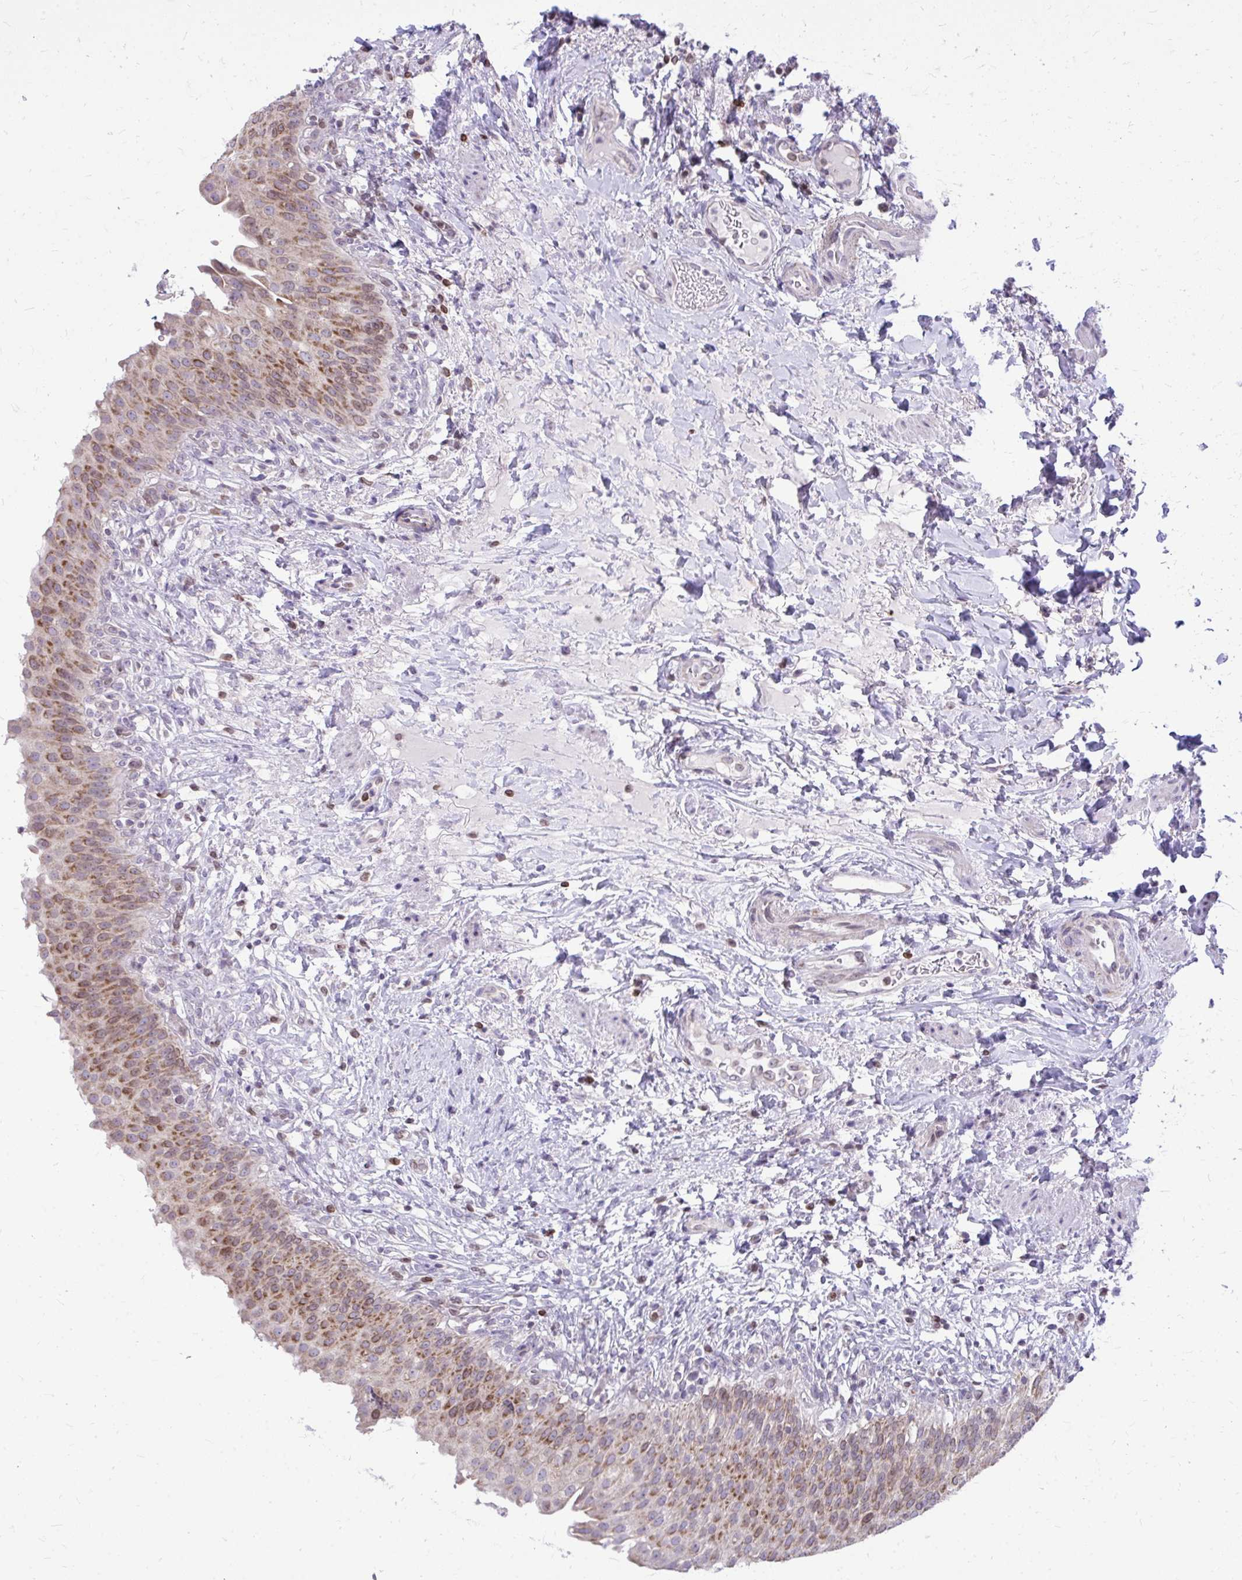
{"staining": {"intensity": "moderate", "quantity": ">75%", "location": "cytoplasmic/membranous,nuclear"}, "tissue": "urinary bladder", "cell_type": "Urothelial cells", "image_type": "normal", "snomed": [{"axis": "morphology", "description": "Normal tissue, NOS"}, {"axis": "topography", "description": "Urinary bladder"}, {"axis": "topography", "description": "Peripheral nerve tissue"}], "caption": "An immunohistochemistry (IHC) histopathology image of benign tissue is shown. Protein staining in brown highlights moderate cytoplasmic/membranous,nuclear positivity in urinary bladder within urothelial cells. (brown staining indicates protein expression, while blue staining denotes nuclei).", "gene": "RPS6KA2", "patient": {"sex": "female", "age": 60}}